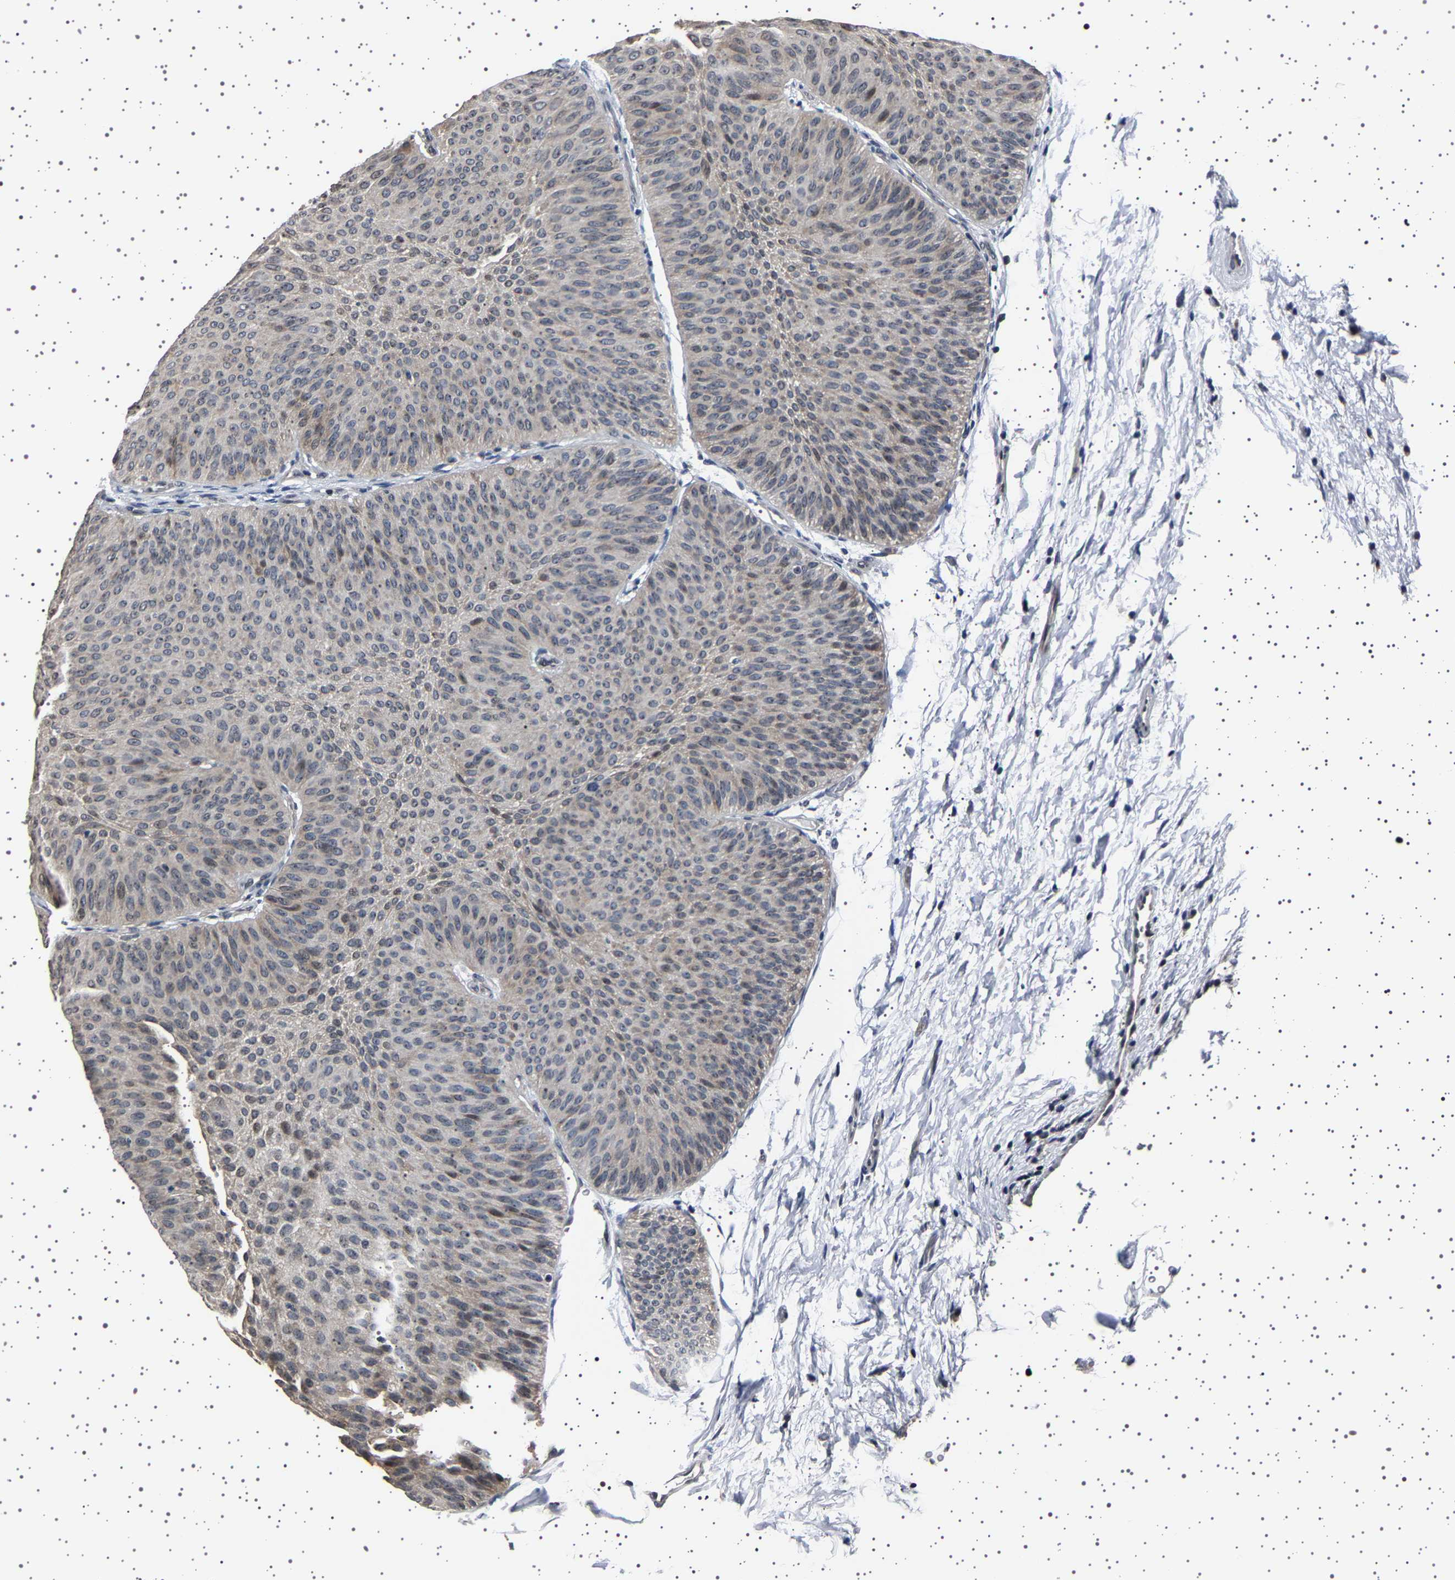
{"staining": {"intensity": "weak", "quantity": "25%-75%", "location": "cytoplasmic/membranous"}, "tissue": "urothelial cancer", "cell_type": "Tumor cells", "image_type": "cancer", "snomed": [{"axis": "morphology", "description": "Urothelial carcinoma, Low grade"}, {"axis": "topography", "description": "Urinary bladder"}], "caption": "Weak cytoplasmic/membranous staining is seen in approximately 25%-75% of tumor cells in urothelial cancer. (Brightfield microscopy of DAB IHC at high magnification).", "gene": "IL10RB", "patient": {"sex": "female", "age": 60}}